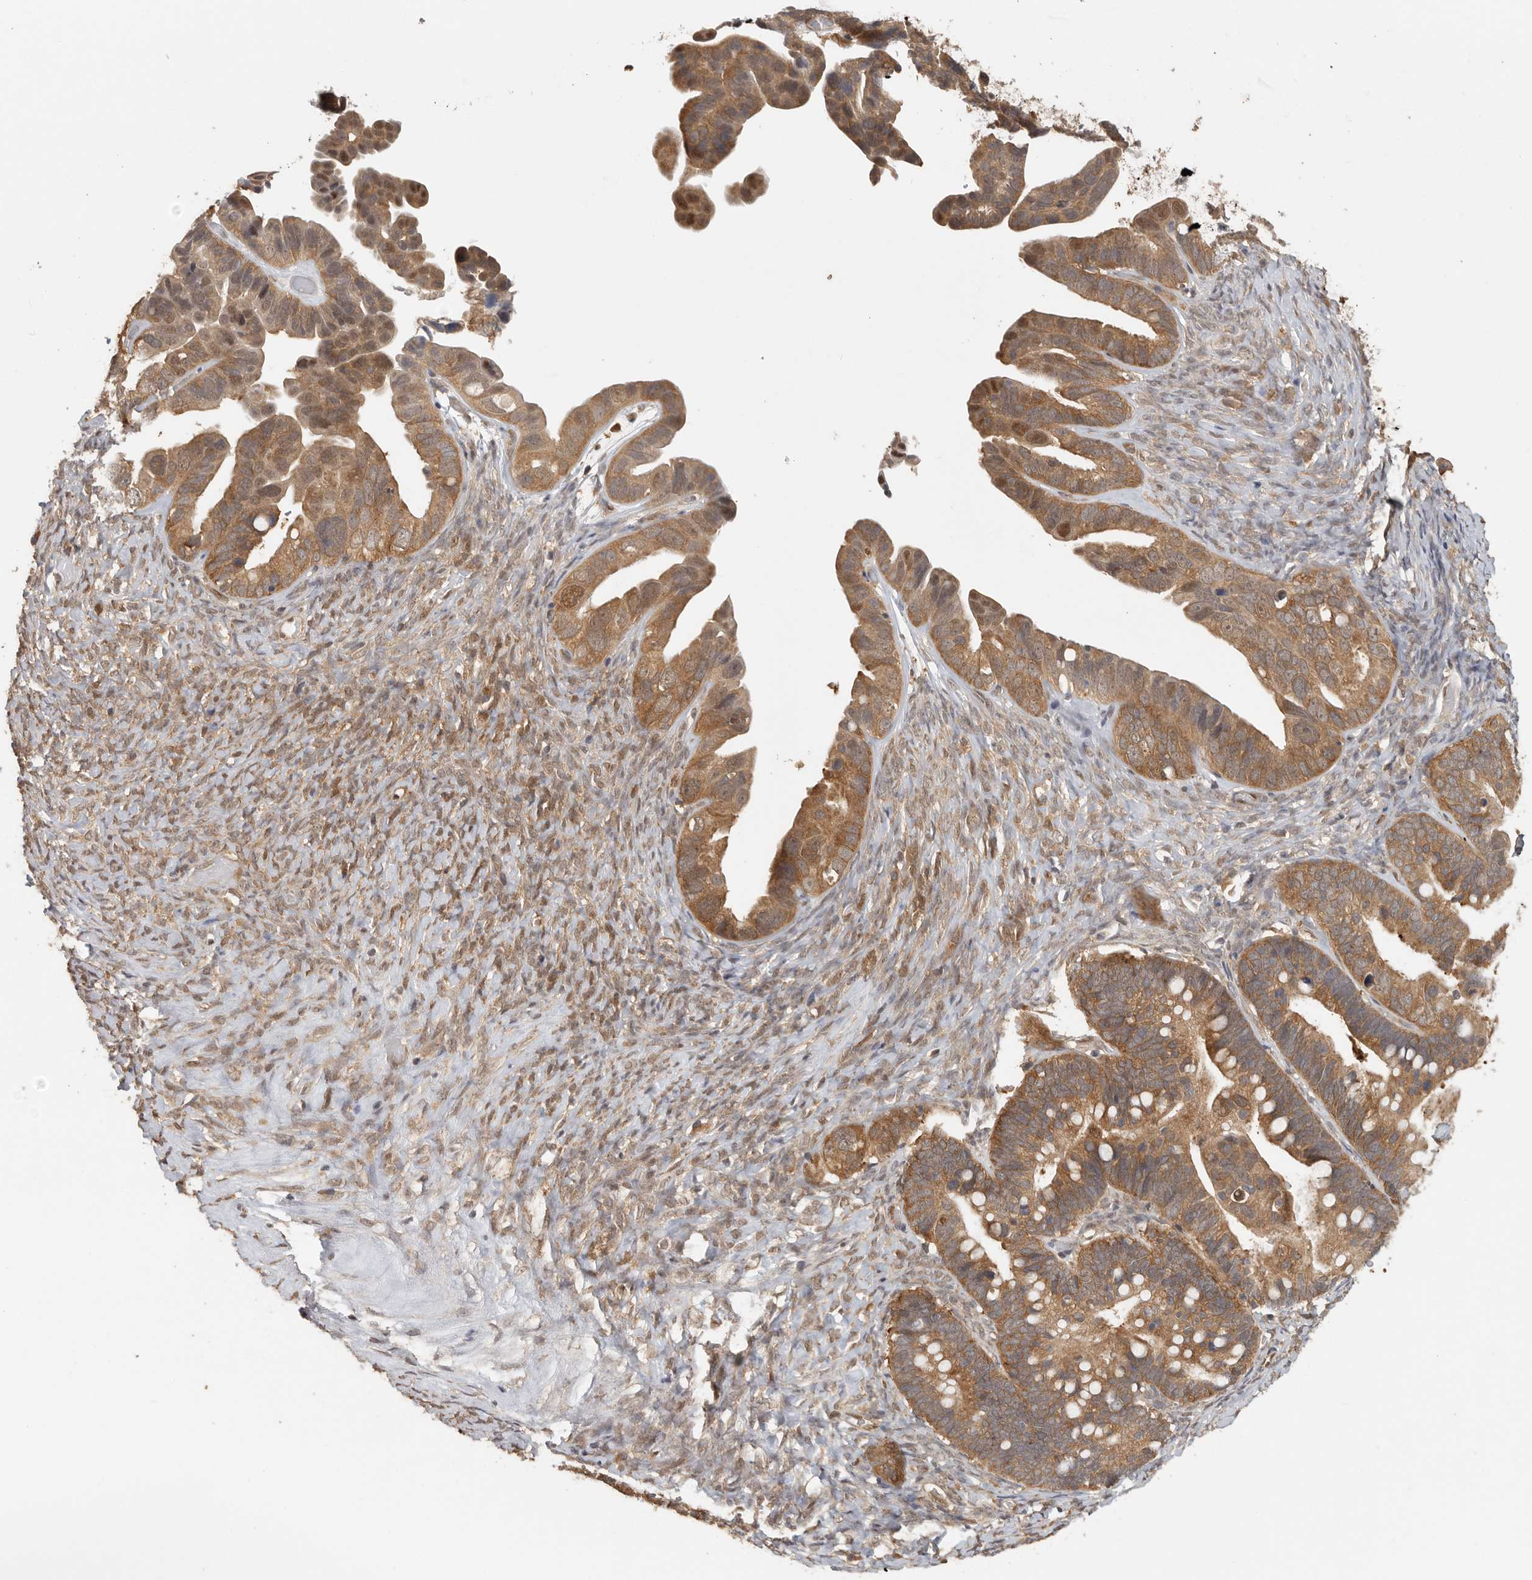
{"staining": {"intensity": "moderate", "quantity": ">75%", "location": "cytoplasmic/membranous,nuclear"}, "tissue": "ovarian cancer", "cell_type": "Tumor cells", "image_type": "cancer", "snomed": [{"axis": "morphology", "description": "Cystadenocarcinoma, serous, NOS"}, {"axis": "topography", "description": "Ovary"}], "caption": "Ovarian serous cystadenocarcinoma stained with DAB immunohistochemistry (IHC) displays medium levels of moderate cytoplasmic/membranous and nuclear positivity in about >75% of tumor cells.", "gene": "CCT8", "patient": {"sex": "female", "age": 56}}